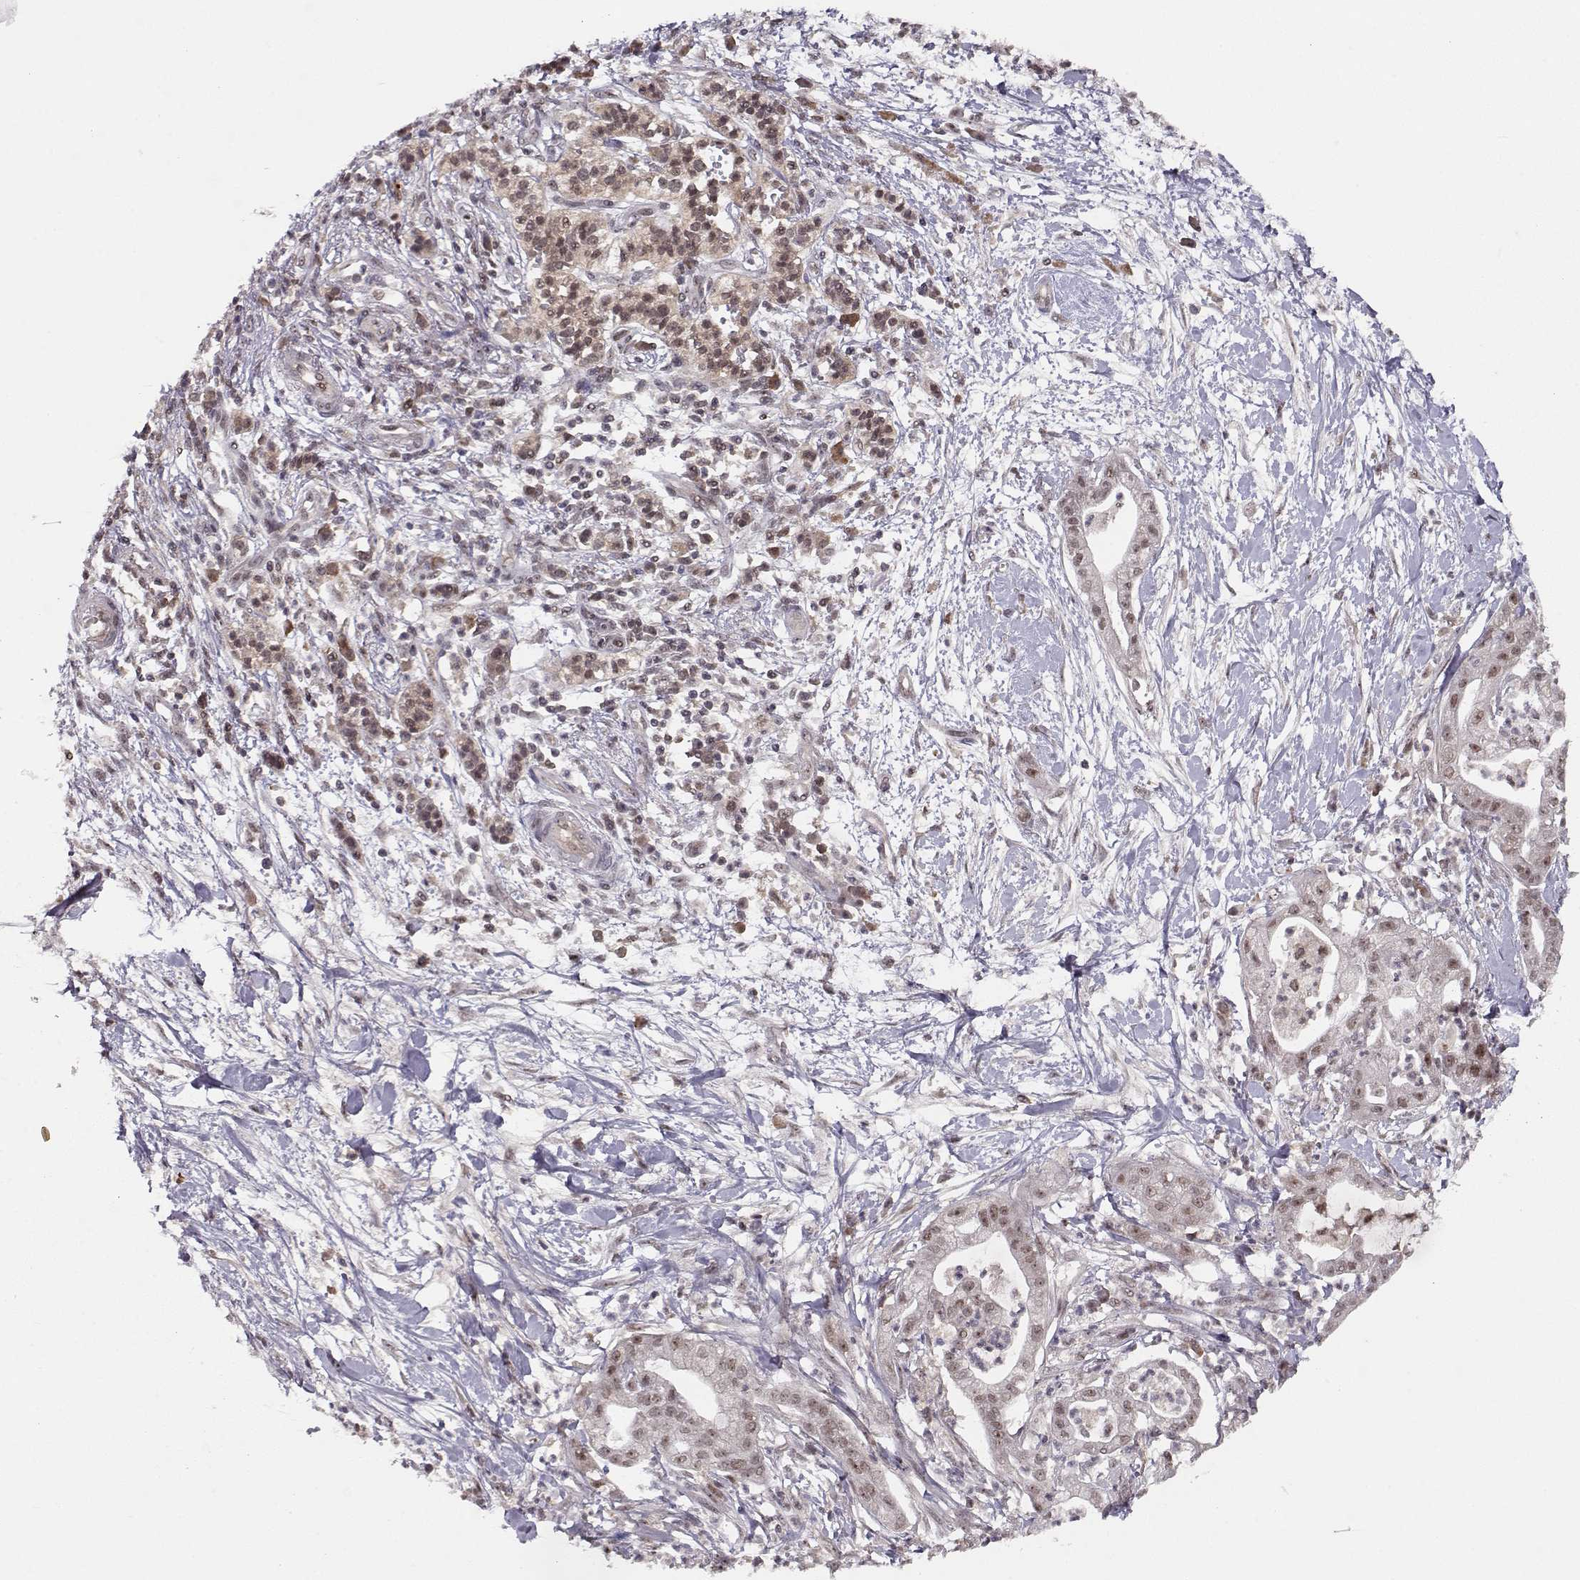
{"staining": {"intensity": "weak", "quantity": "25%-75%", "location": "nuclear"}, "tissue": "pancreatic cancer", "cell_type": "Tumor cells", "image_type": "cancer", "snomed": [{"axis": "morphology", "description": "Normal tissue, NOS"}, {"axis": "morphology", "description": "Adenocarcinoma, NOS"}, {"axis": "topography", "description": "Lymph node"}, {"axis": "topography", "description": "Pancreas"}], "caption": "Adenocarcinoma (pancreatic) stained with a brown dye exhibits weak nuclear positive expression in about 25%-75% of tumor cells.", "gene": "CSNK2A1", "patient": {"sex": "female", "age": 58}}